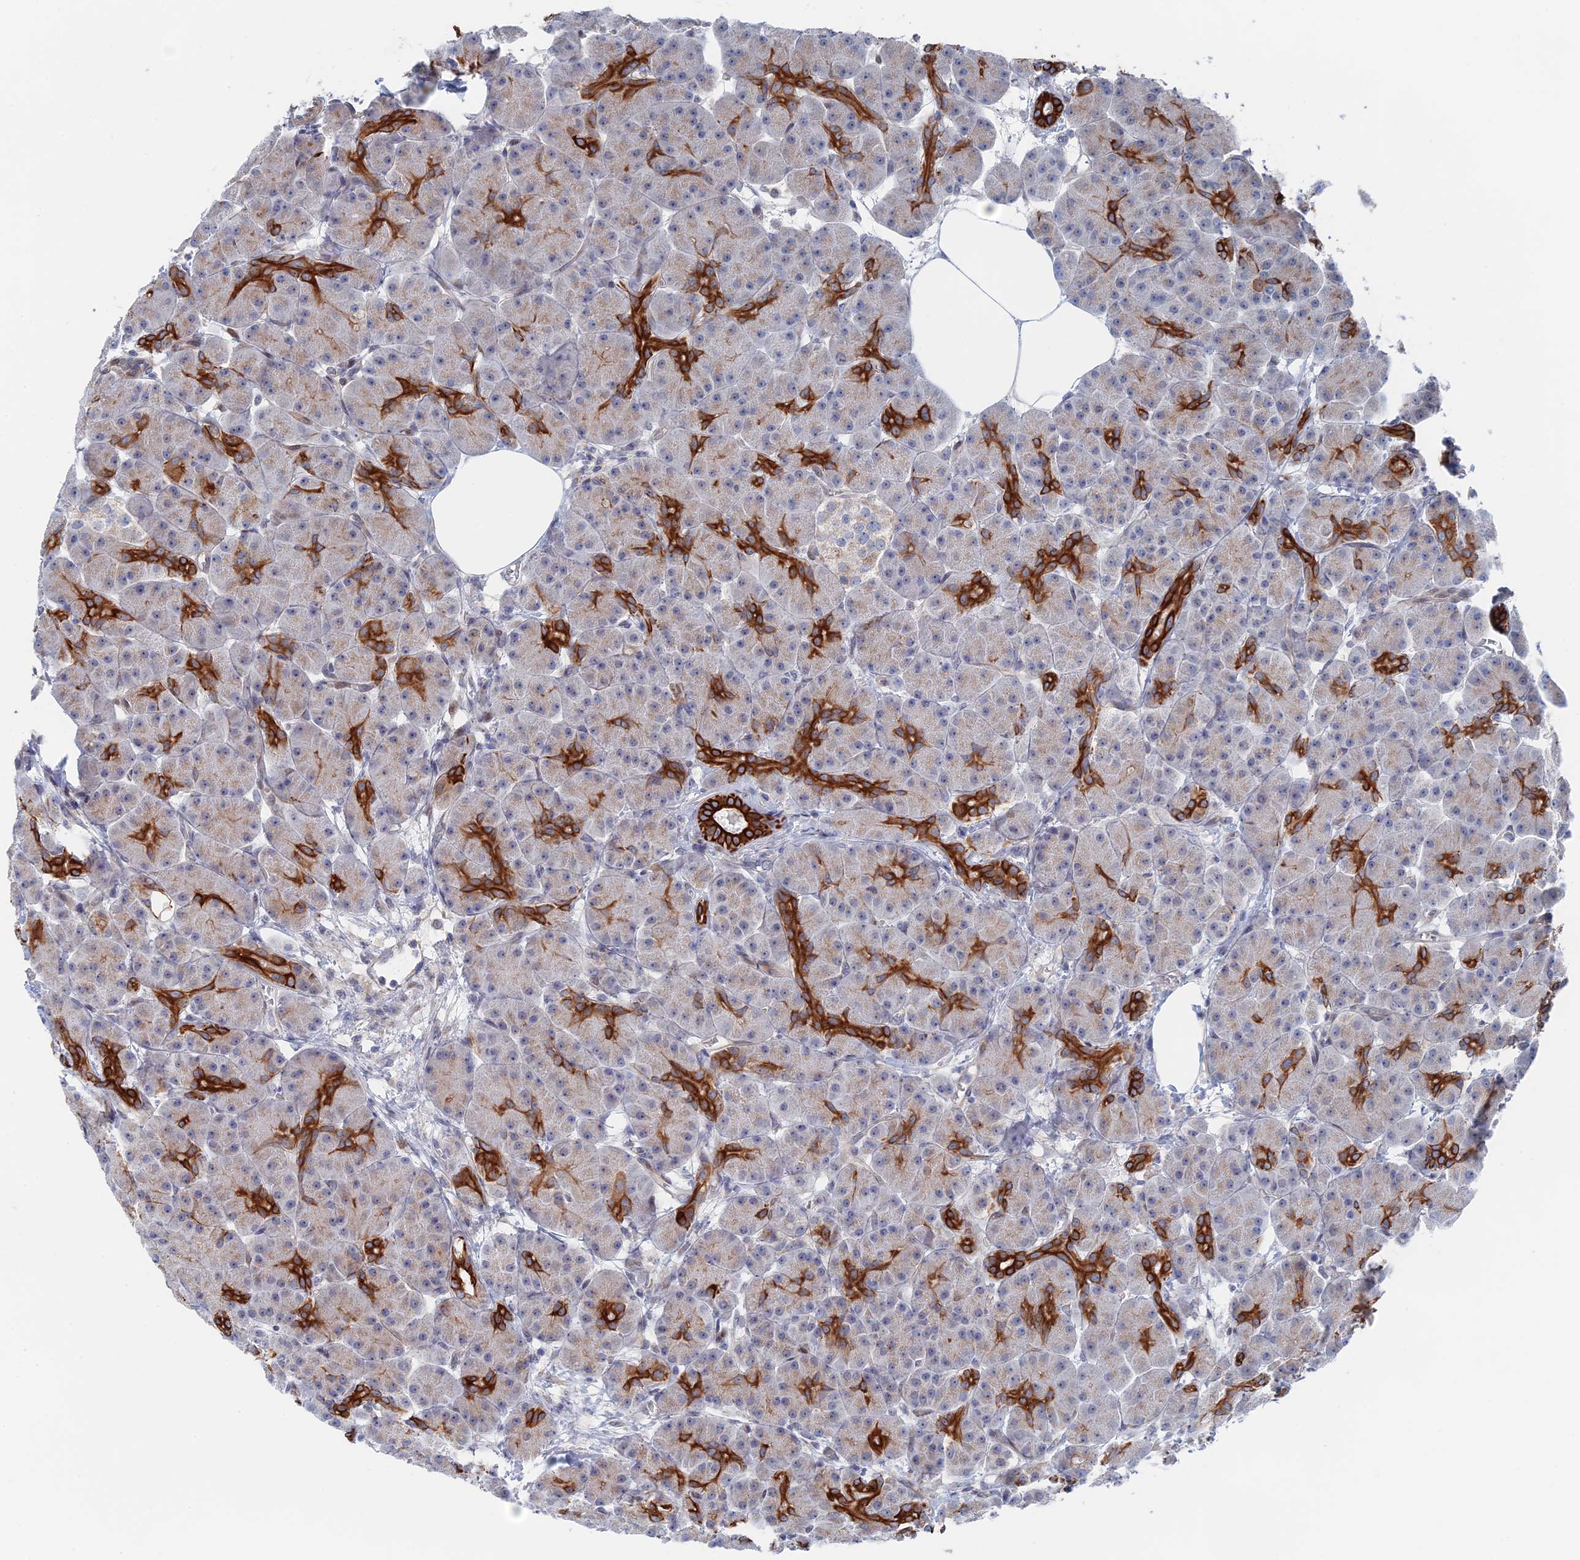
{"staining": {"intensity": "strong", "quantity": "<25%", "location": "cytoplasmic/membranous"}, "tissue": "pancreas", "cell_type": "Exocrine glandular cells", "image_type": "normal", "snomed": [{"axis": "morphology", "description": "Normal tissue, NOS"}, {"axis": "topography", "description": "Pancreas"}], "caption": "About <25% of exocrine glandular cells in normal human pancreas show strong cytoplasmic/membranous protein positivity as visualized by brown immunohistochemical staining.", "gene": "IL7", "patient": {"sex": "male", "age": 63}}